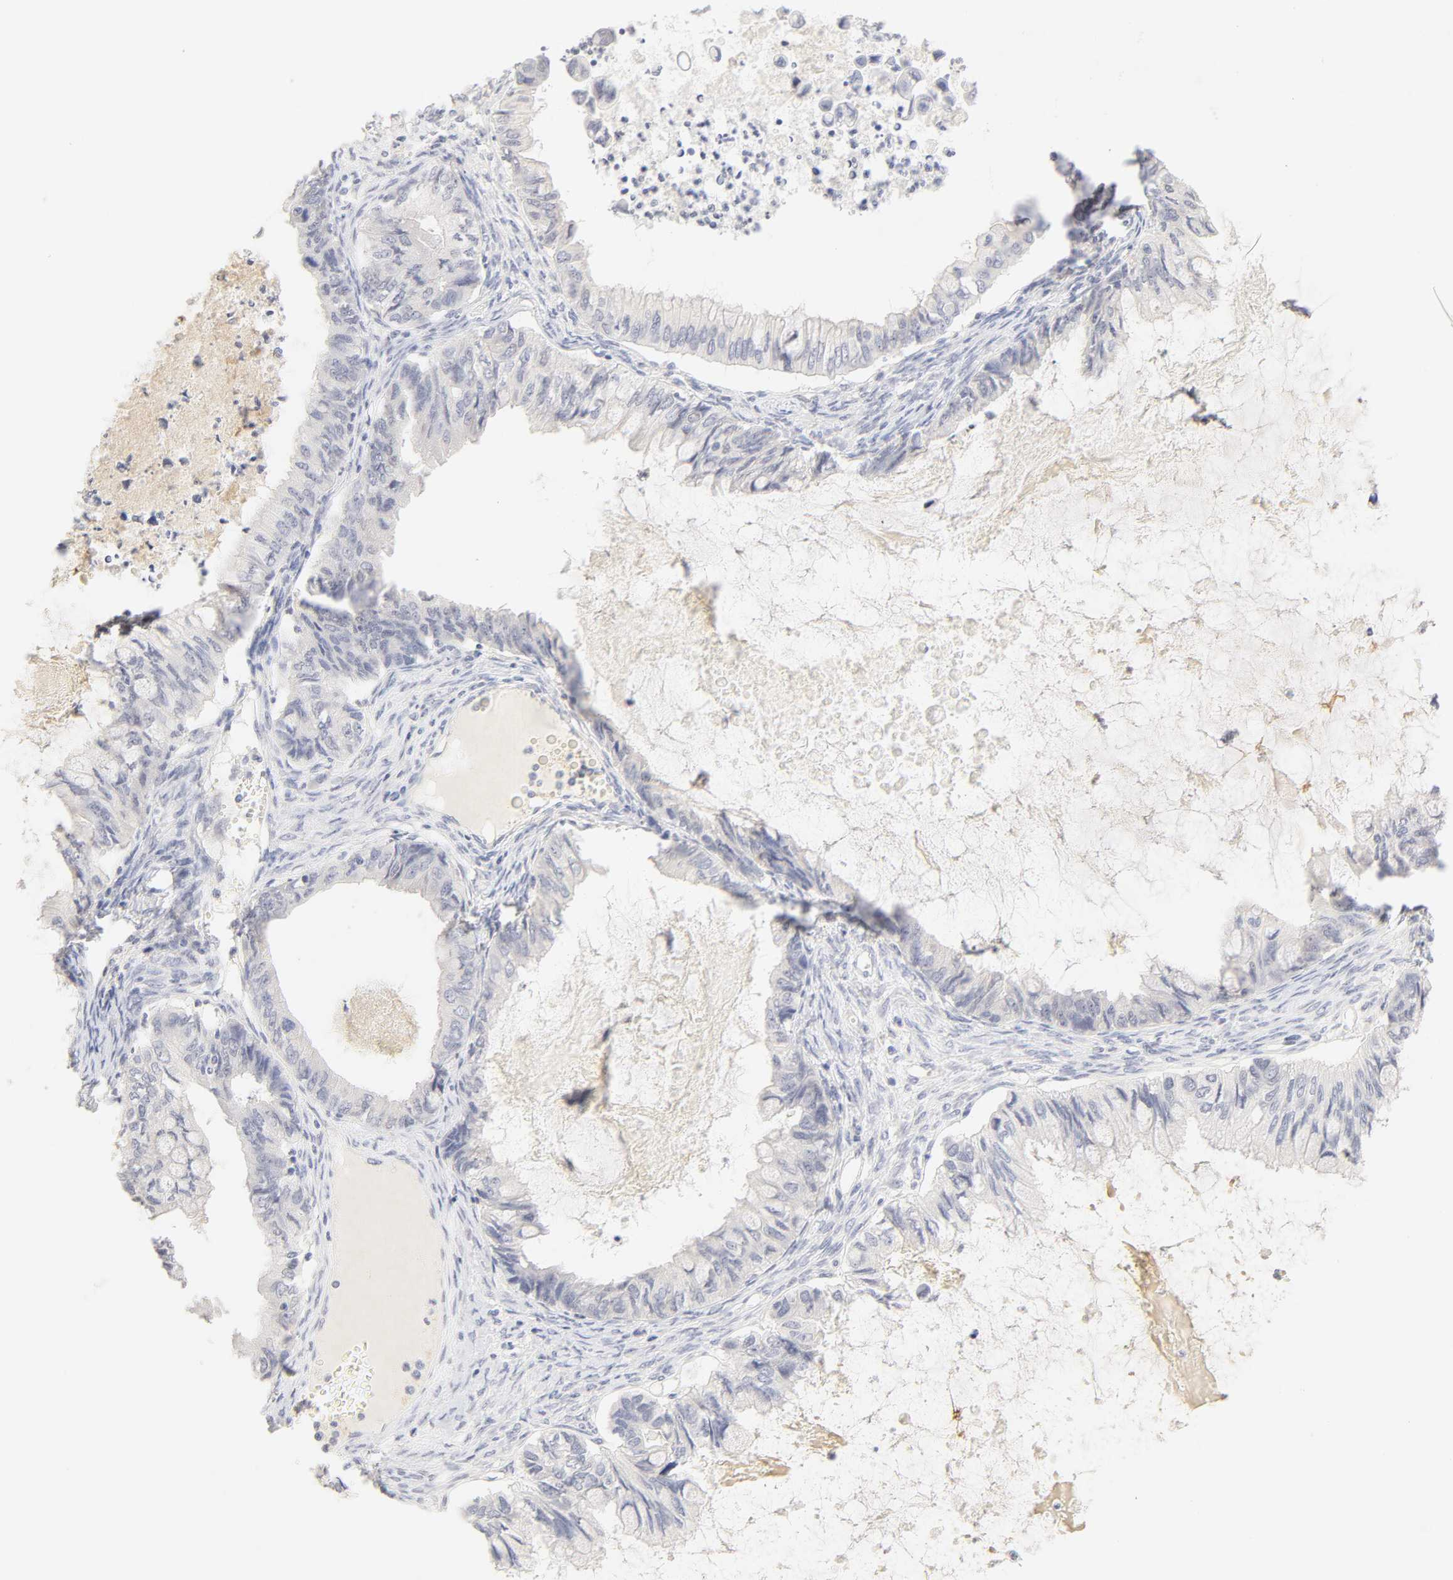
{"staining": {"intensity": "negative", "quantity": "none", "location": "none"}, "tissue": "ovarian cancer", "cell_type": "Tumor cells", "image_type": "cancer", "snomed": [{"axis": "morphology", "description": "Cystadenocarcinoma, mucinous, NOS"}, {"axis": "topography", "description": "Ovary"}], "caption": "This is an immunohistochemistry photomicrograph of ovarian mucinous cystadenocarcinoma. There is no positivity in tumor cells.", "gene": "CYP4B1", "patient": {"sex": "female", "age": 80}}